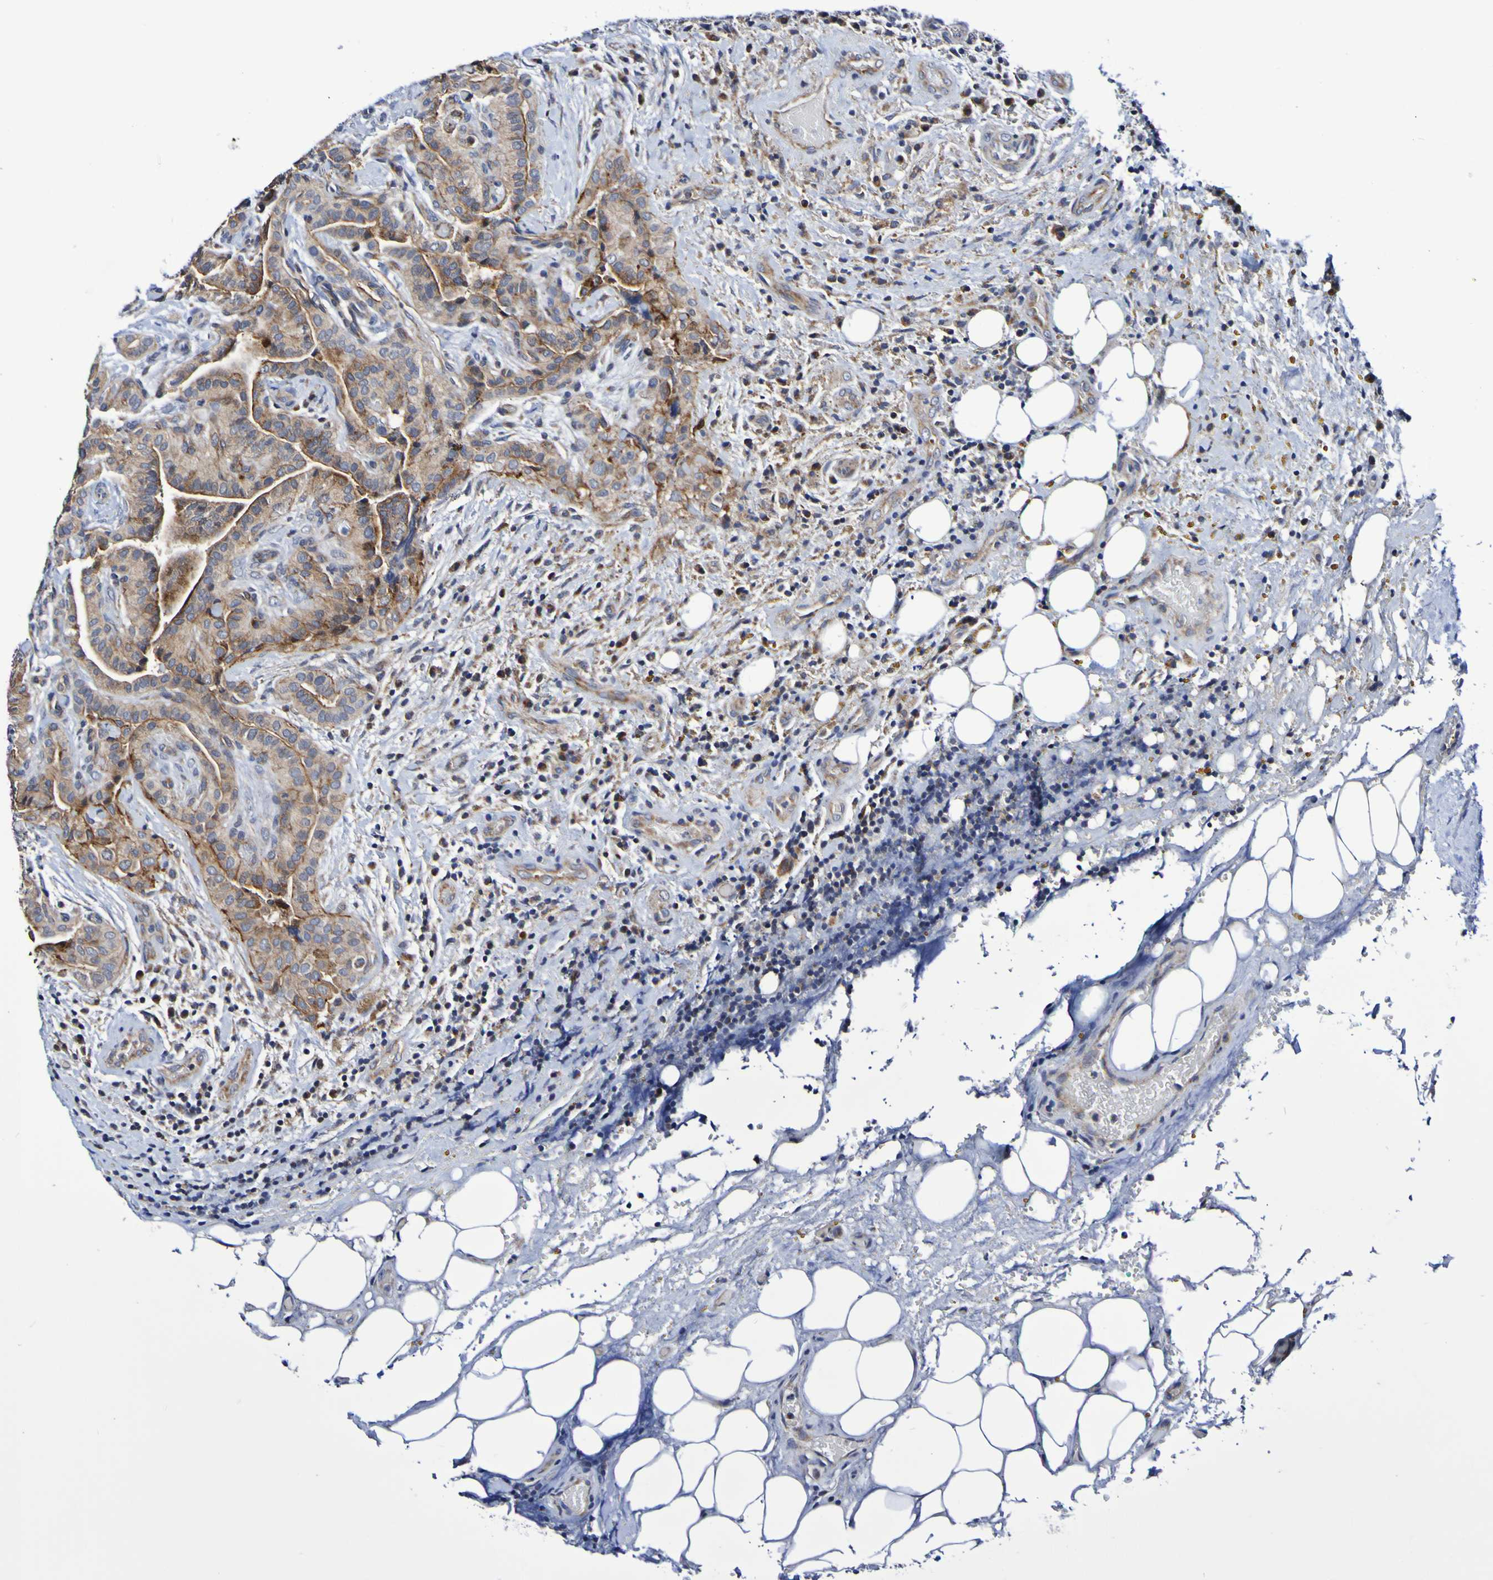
{"staining": {"intensity": "weak", "quantity": ">75%", "location": "cytoplasmic/membranous"}, "tissue": "thyroid cancer", "cell_type": "Tumor cells", "image_type": "cancer", "snomed": [{"axis": "morphology", "description": "Papillary adenocarcinoma, NOS"}, {"axis": "topography", "description": "Thyroid gland"}], "caption": "IHC (DAB (3,3'-diaminobenzidine)) staining of human thyroid cancer (papillary adenocarcinoma) displays weak cytoplasmic/membranous protein expression in about >75% of tumor cells.", "gene": "GJB1", "patient": {"sex": "male", "age": 77}}